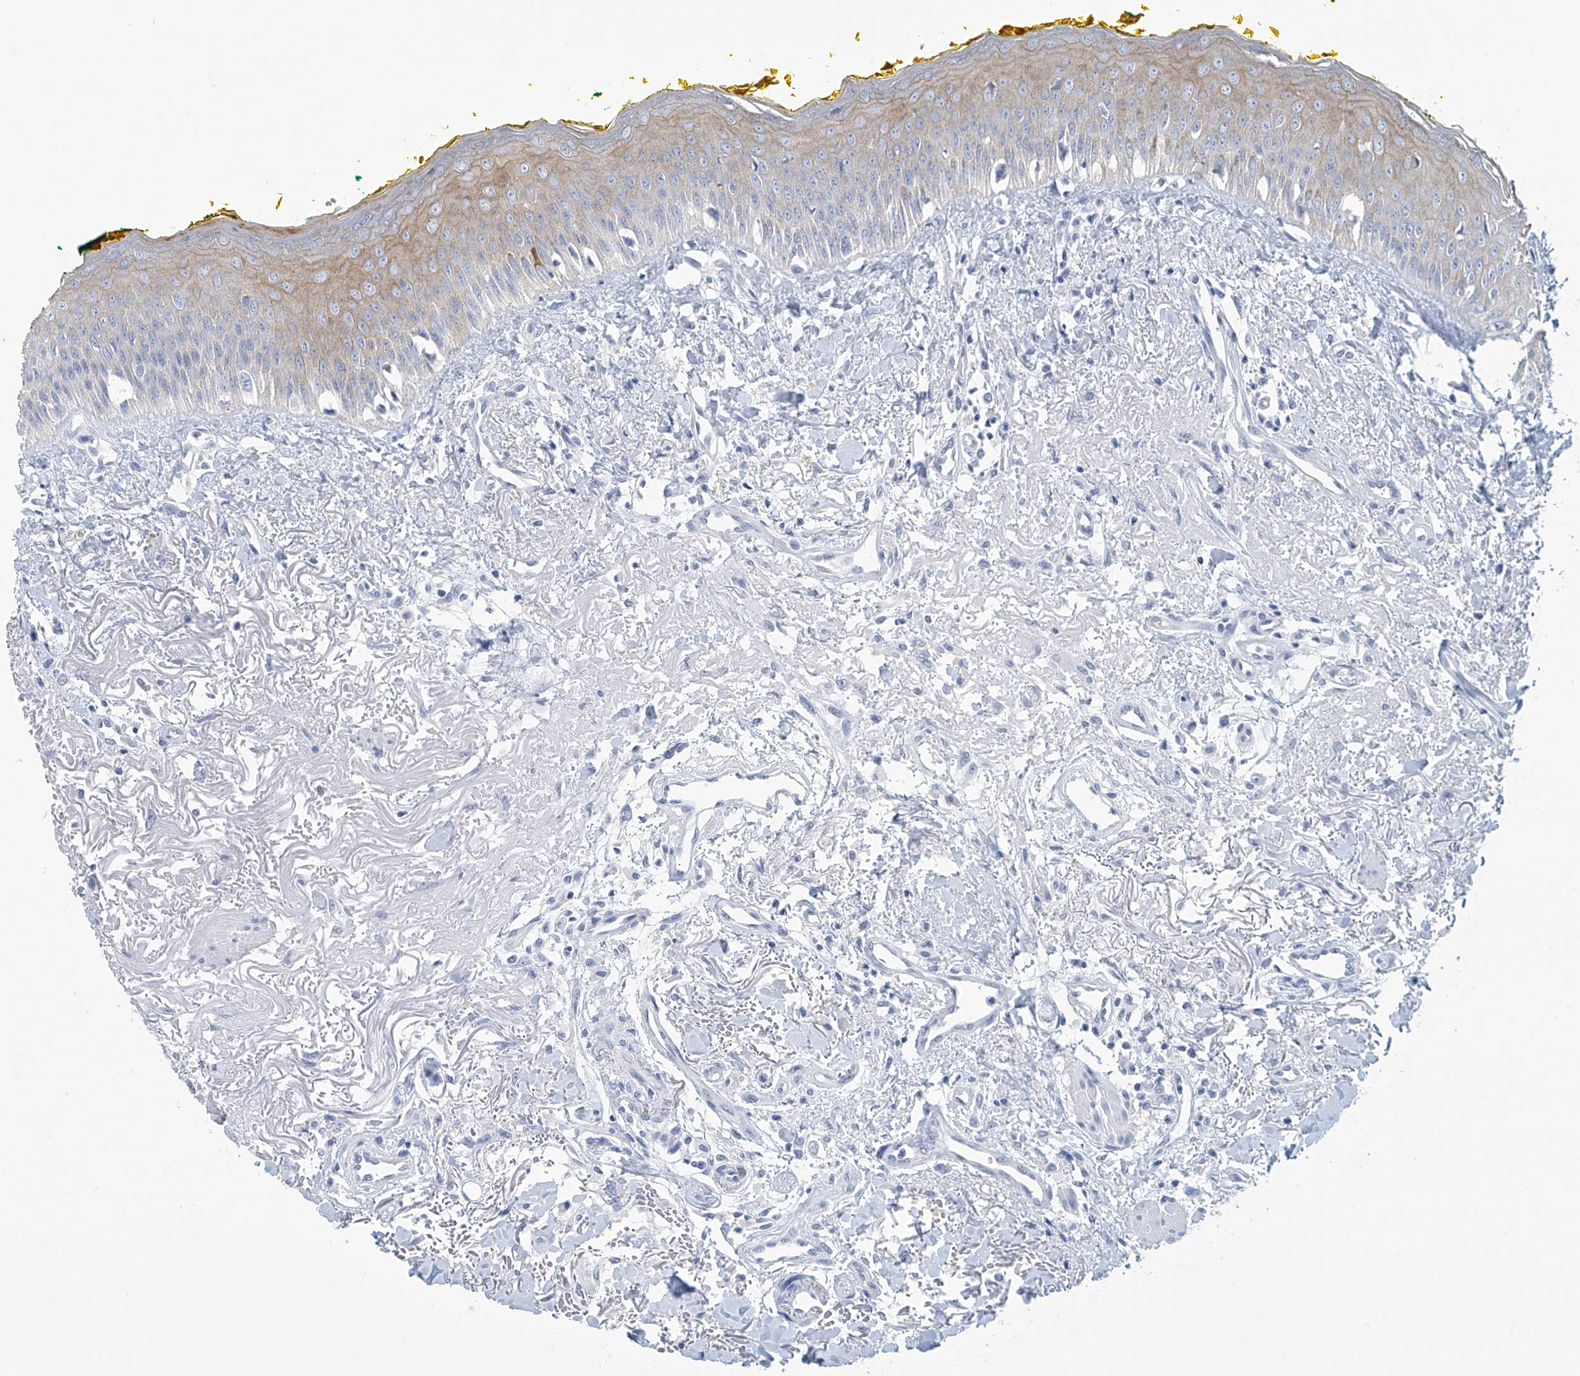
{"staining": {"intensity": "weak", "quantity": "25%-75%", "location": "cytoplasmic/membranous"}, "tissue": "oral mucosa", "cell_type": "Squamous epithelial cells", "image_type": "normal", "snomed": [{"axis": "morphology", "description": "Normal tissue, NOS"}, {"axis": "topography", "description": "Oral tissue"}], "caption": "Benign oral mucosa exhibits weak cytoplasmic/membranous positivity in about 25%-75% of squamous epithelial cells, visualized by immunohistochemistry.", "gene": "DSP", "patient": {"sex": "female", "age": 70}}